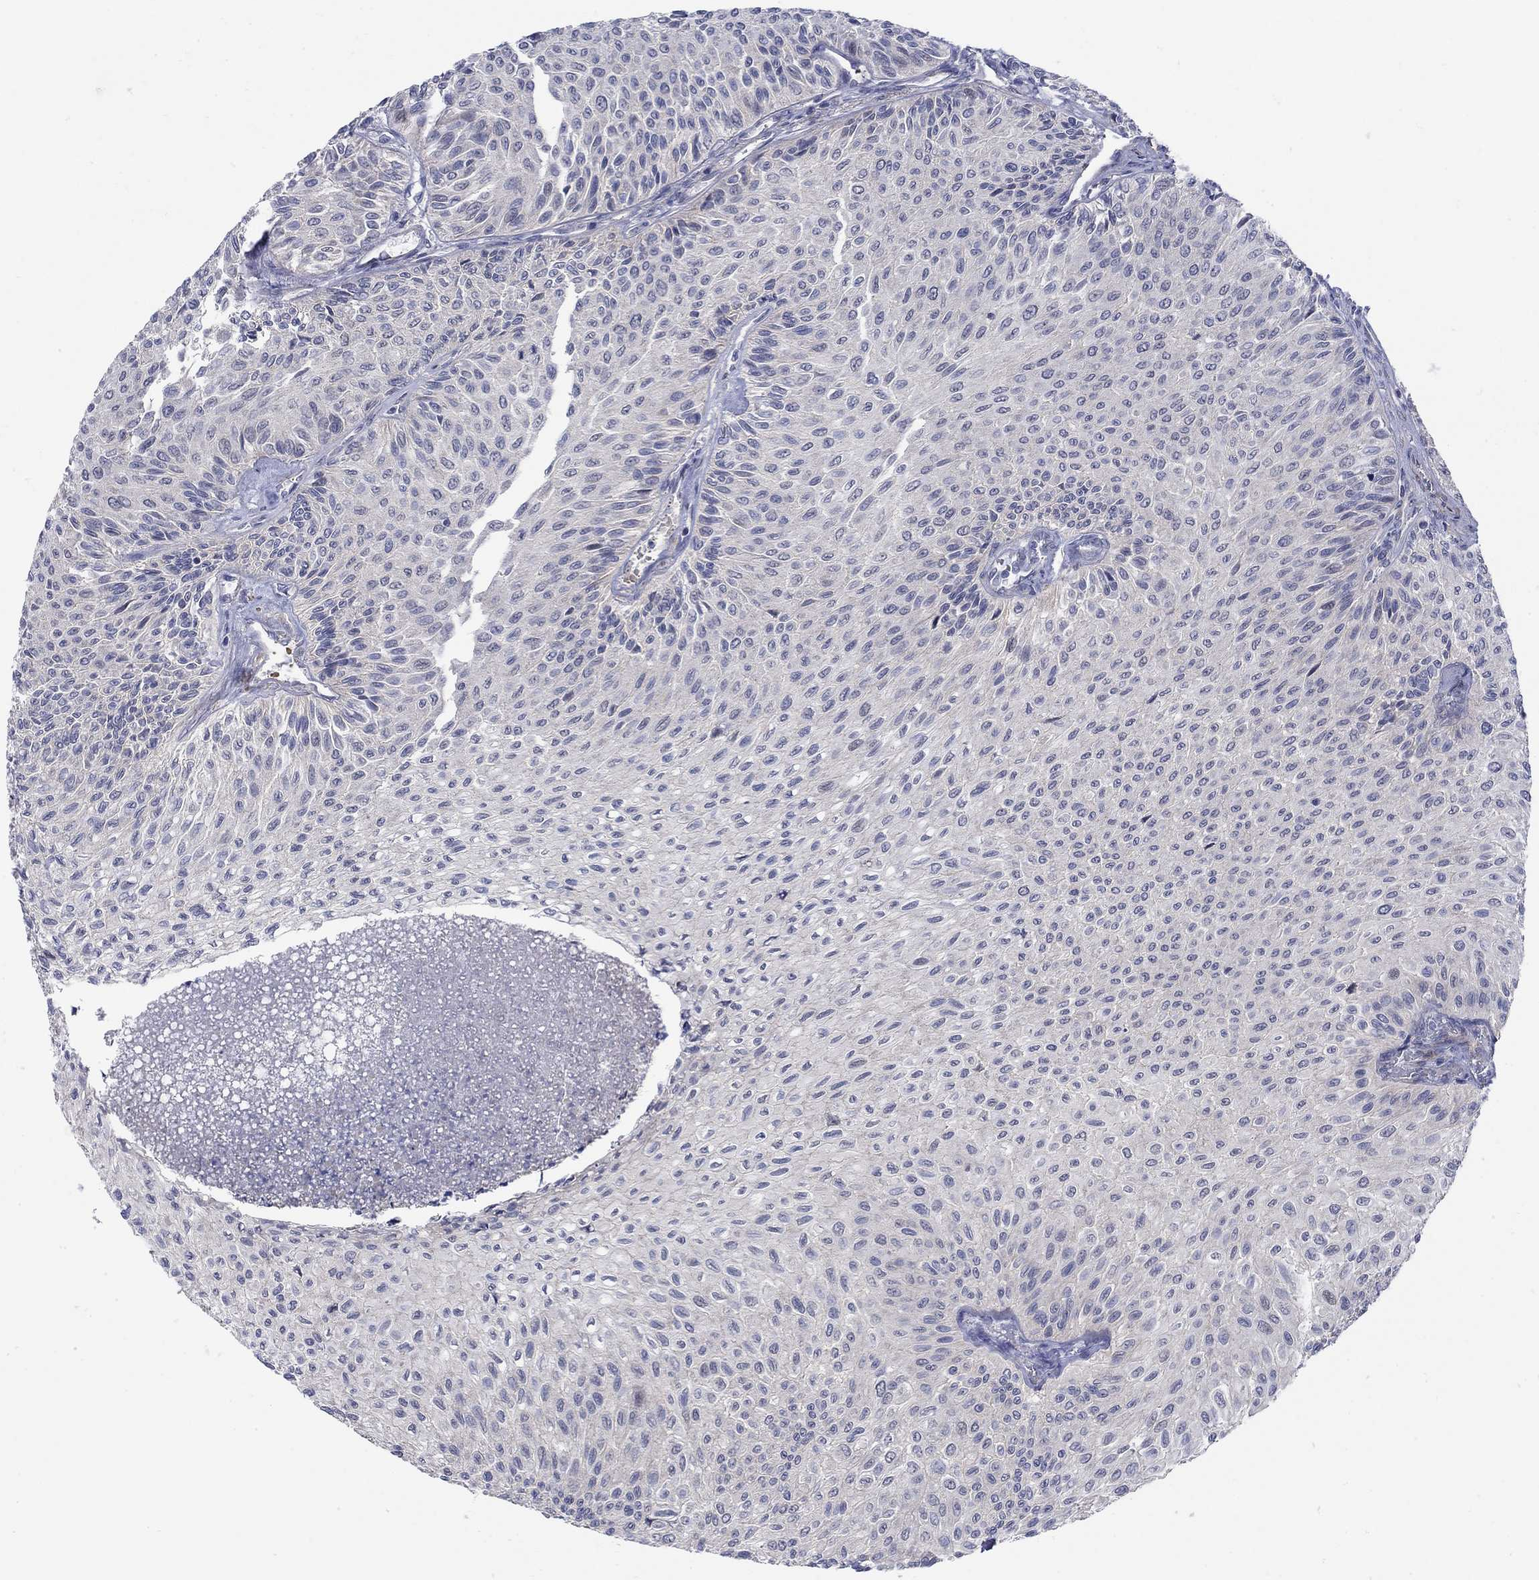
{"staining": {"intensity": "negative", "quantity": "none", "location": "none"}, "tissue": "urothelial cancer", "cell_type": "Tumor cells", "image_type": "cancer", "snomed": [{"axis": "morphology", "description": "Urothelial carcinoma, Low grade"}, {"axis": "topography", "description": "Urinary bladder"}], "caption": "An immunohistochemistry photomicrograph of low-grade urothelial carcinoma is shown. There is no staining in tumor cells of low-grade urothelial carcinoma.", "gene": "SCN7A", "patient": {"sex": "male", "age": 78}}